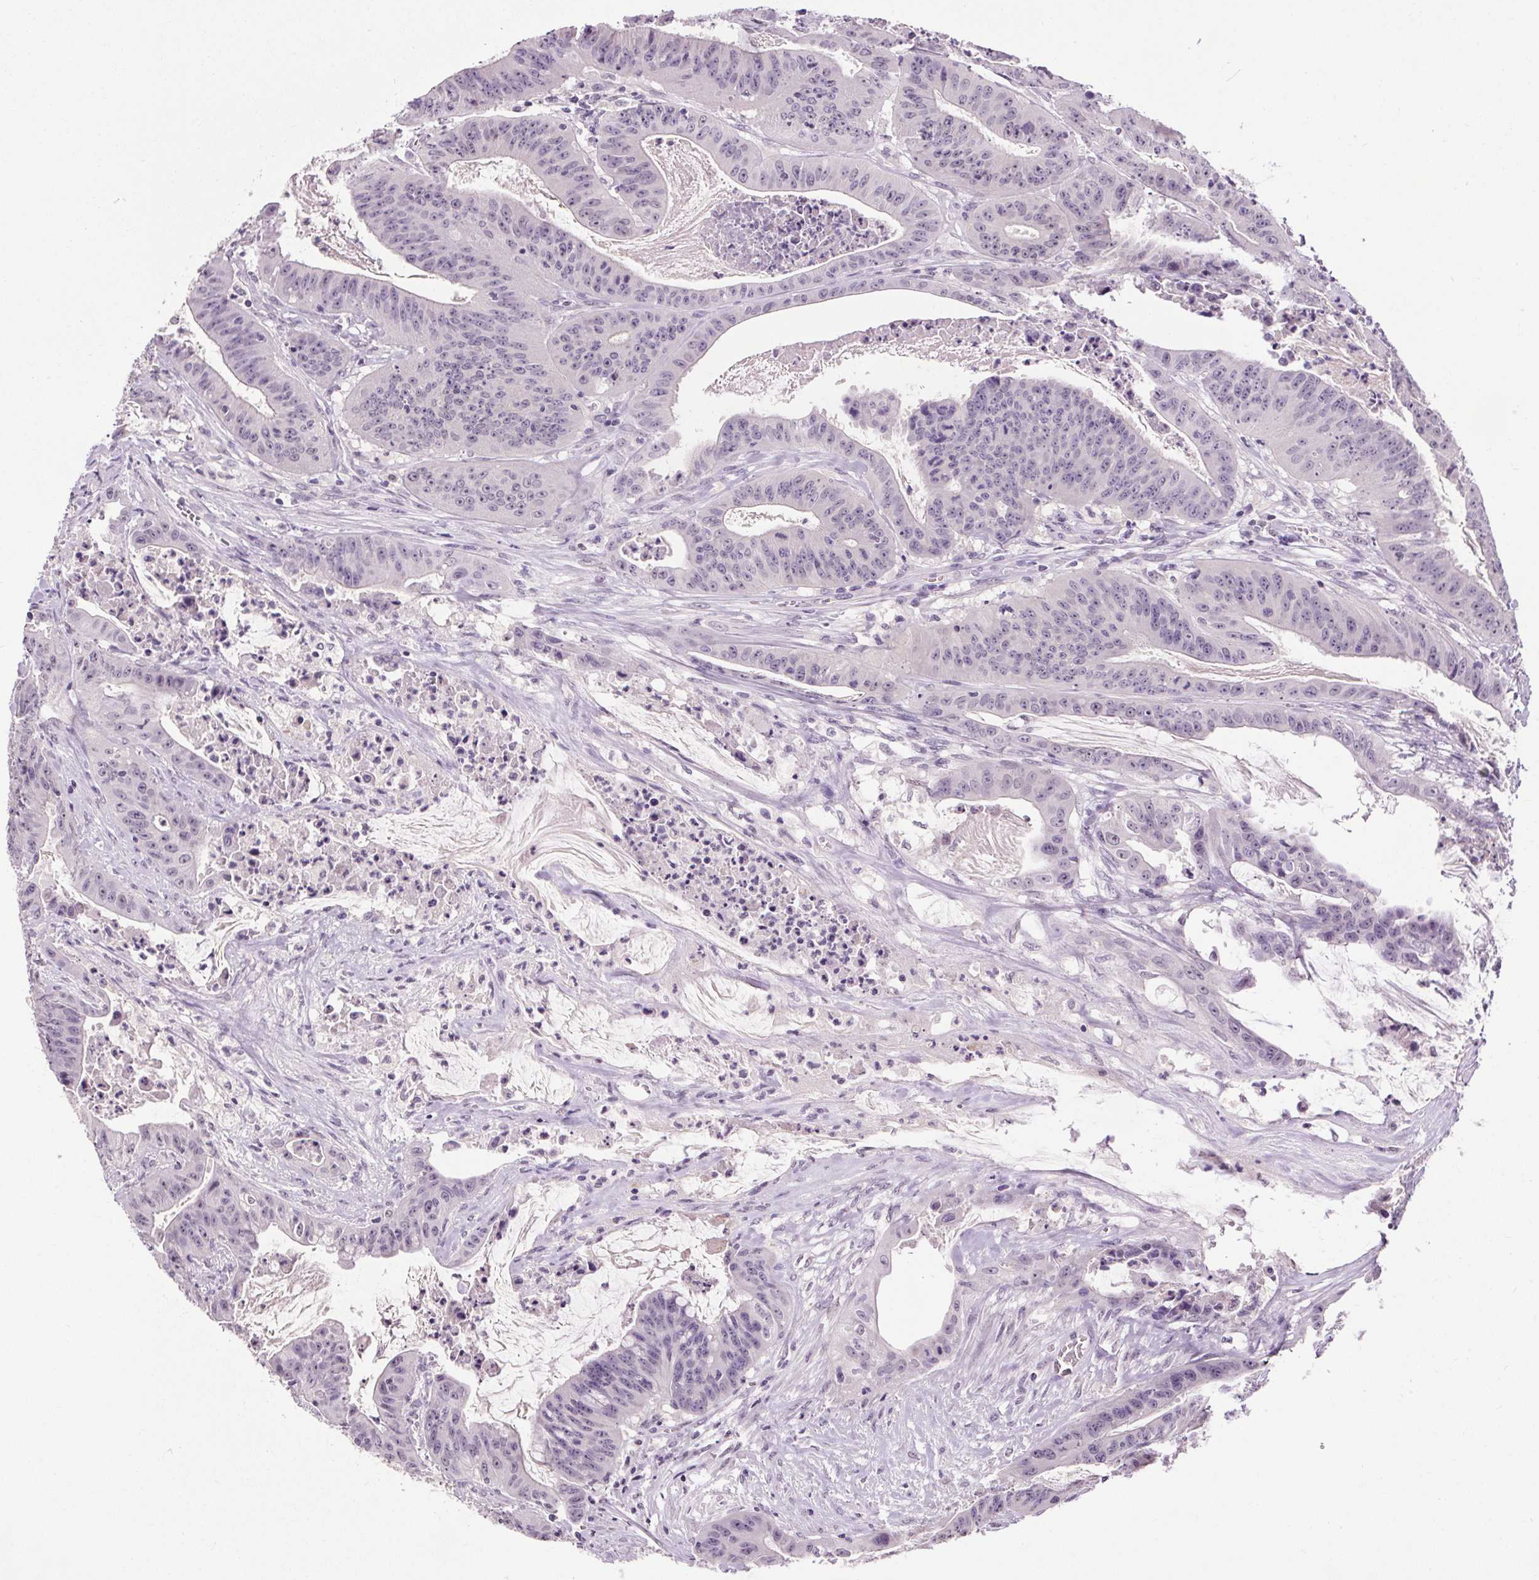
{"staining": {"intensity": "negative", "quantity": "none", "location": "none"}, "tissue": "colorectal cancer", "cell_type": "Tumor cells", "image_type": "cancer", "snomed": [{"axis": "morphology", "description": "Adenocarcinoma, NOS"}, {"axis": "topography", "description": "Colon"}], "caption": "Micrograph shows no protein expression in tumor cells of colorectal adenocarcinoma tissue. (DAB (3,3'-diaminobenzidine) IHC visualized using brightfield microscopy, high magnification).", "gene": "SLC2A9", "patient": {"sex": "male", "age": 33}}